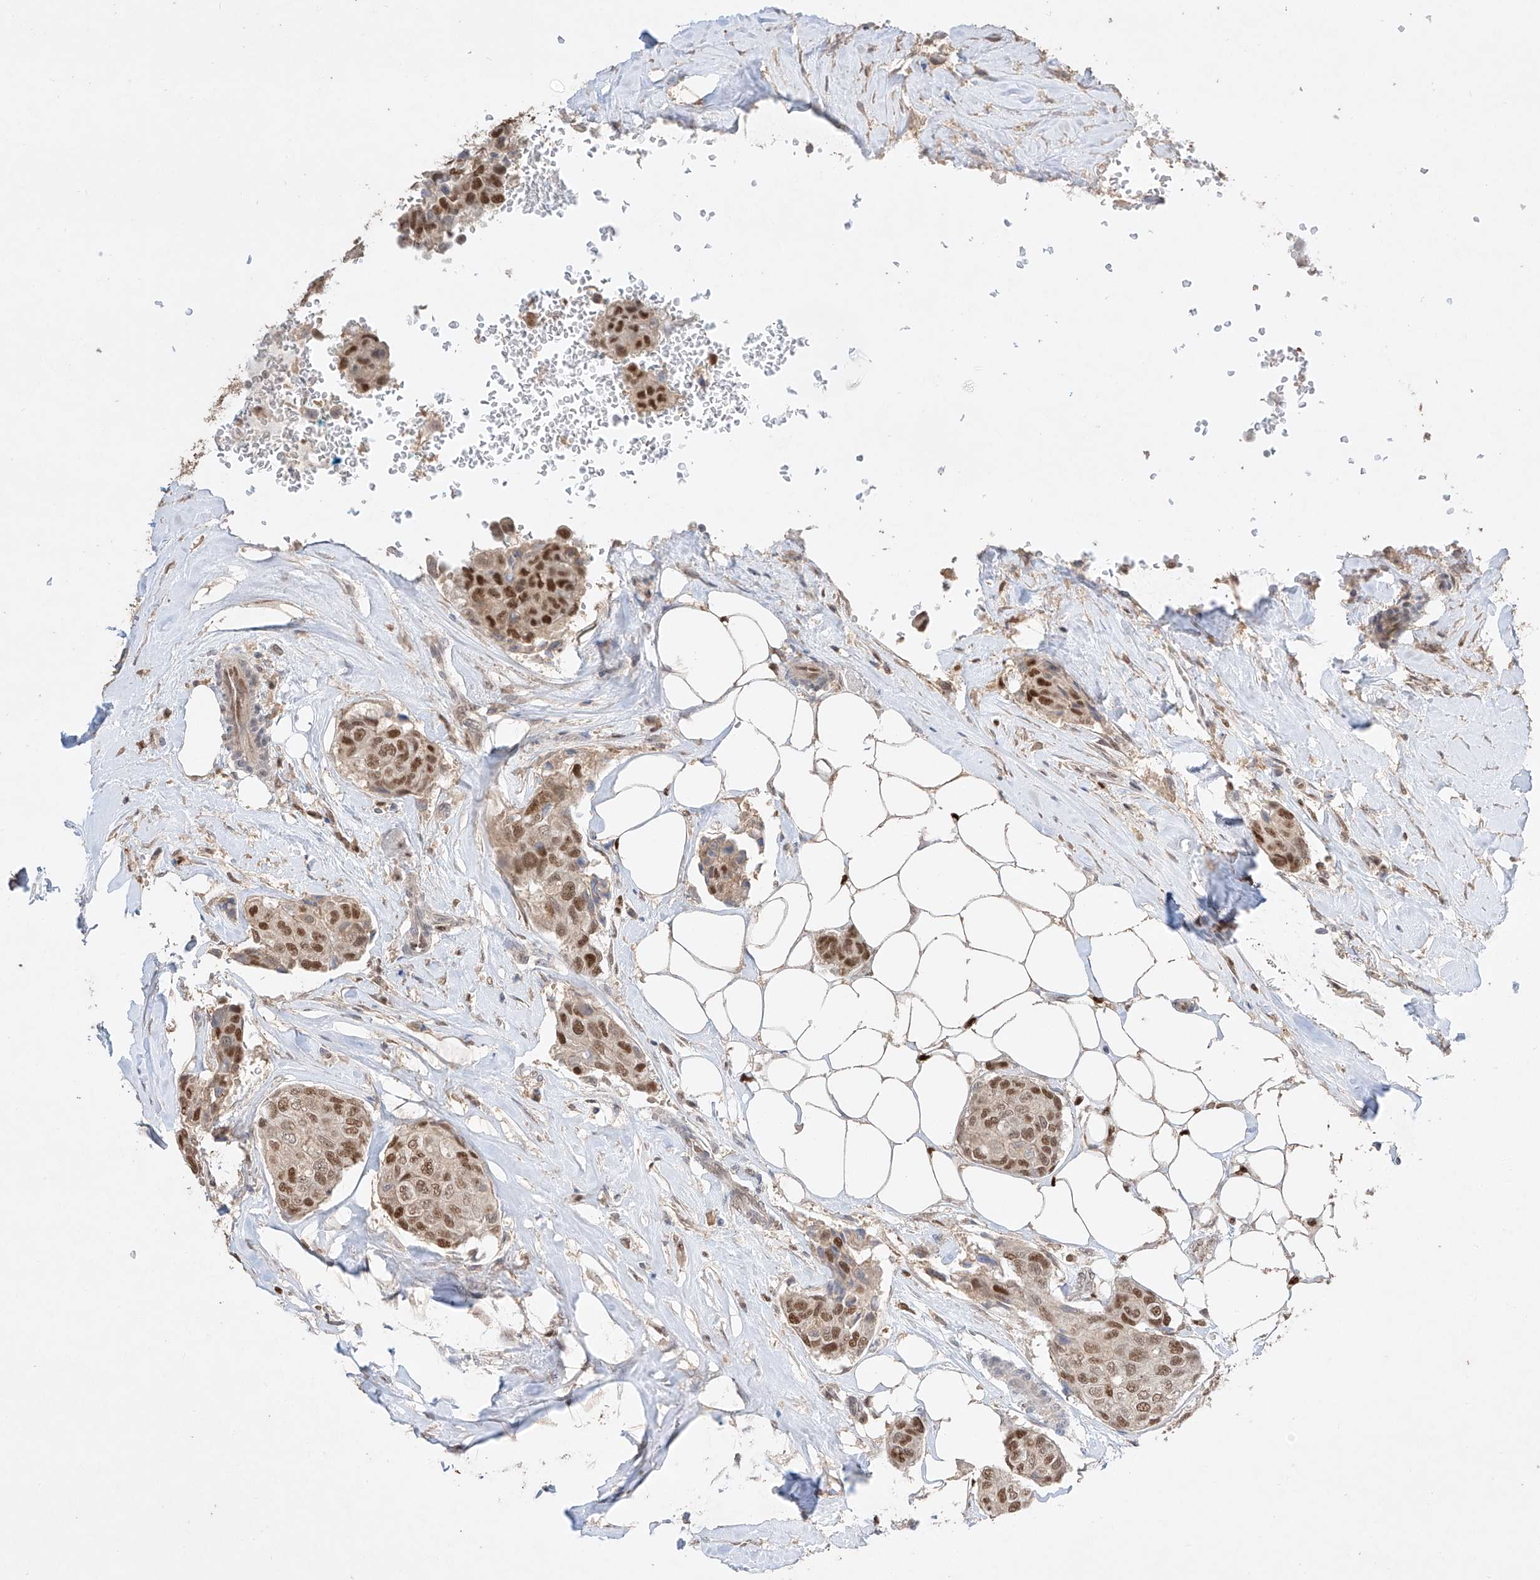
{"staining": {"intensity": "moderate", "quantity": ">75%", "location": "nuclear"}, "tissue": "breast cancer", "cell_type": "Tumor cells", "image_type": "cancer", "snomed": [{"axis": "morphology", "description": "Duct carcinoma"}, {"axis": "topography", "description": "Breast"}], "caption": "This photomicrograph reveals breast cancer stained with IHC to label a protein in brown. The nuclear of tumor cells show moderate positivity for the protein. Nuclei are counter-stained blue.", "gene": "APIP", "patient": {"sex": "female", "age": 80}}